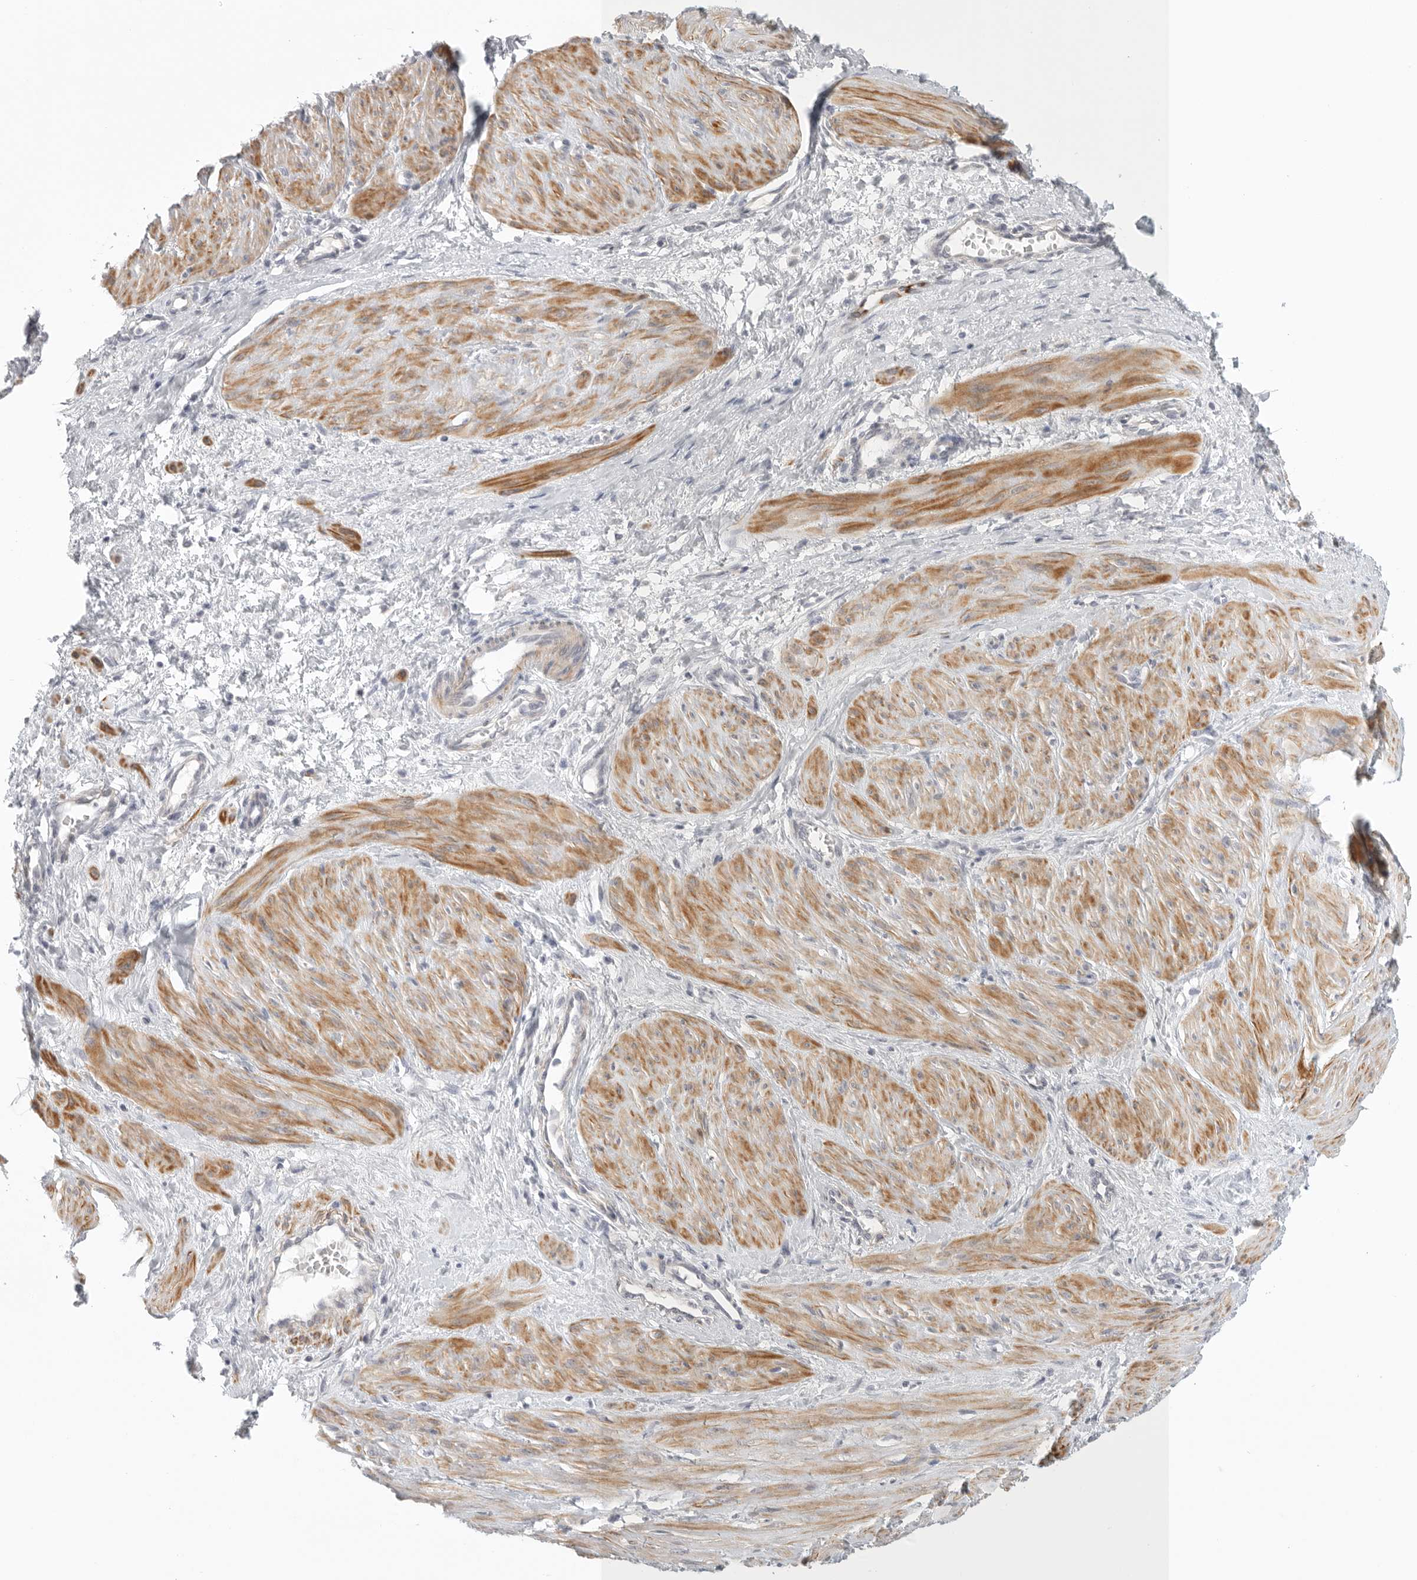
{"staining": {"intensity": "moderate", "quantity": ">75%", "location": "cytoplasmic/membranous"}, "tissue": "smooth muscle", "cell_type": "Smooth muscle cells", "image_type": "normal", "snomed": [{"axis": "morphology", "description": "Normal tissue, NOS"}, {"axis": "topography", "description": "Endometrium"}], "caption": "Immunohistochemistry (DAB (3,3'-diaminobenzidine)) staining of normal human smooth muscle shows moderate cytoplasmic/membranous protein positivity in approximately >75% of smooth muscle cells.", "gene": "STAB2", "patient": {"sex": "female", "age": 33}}